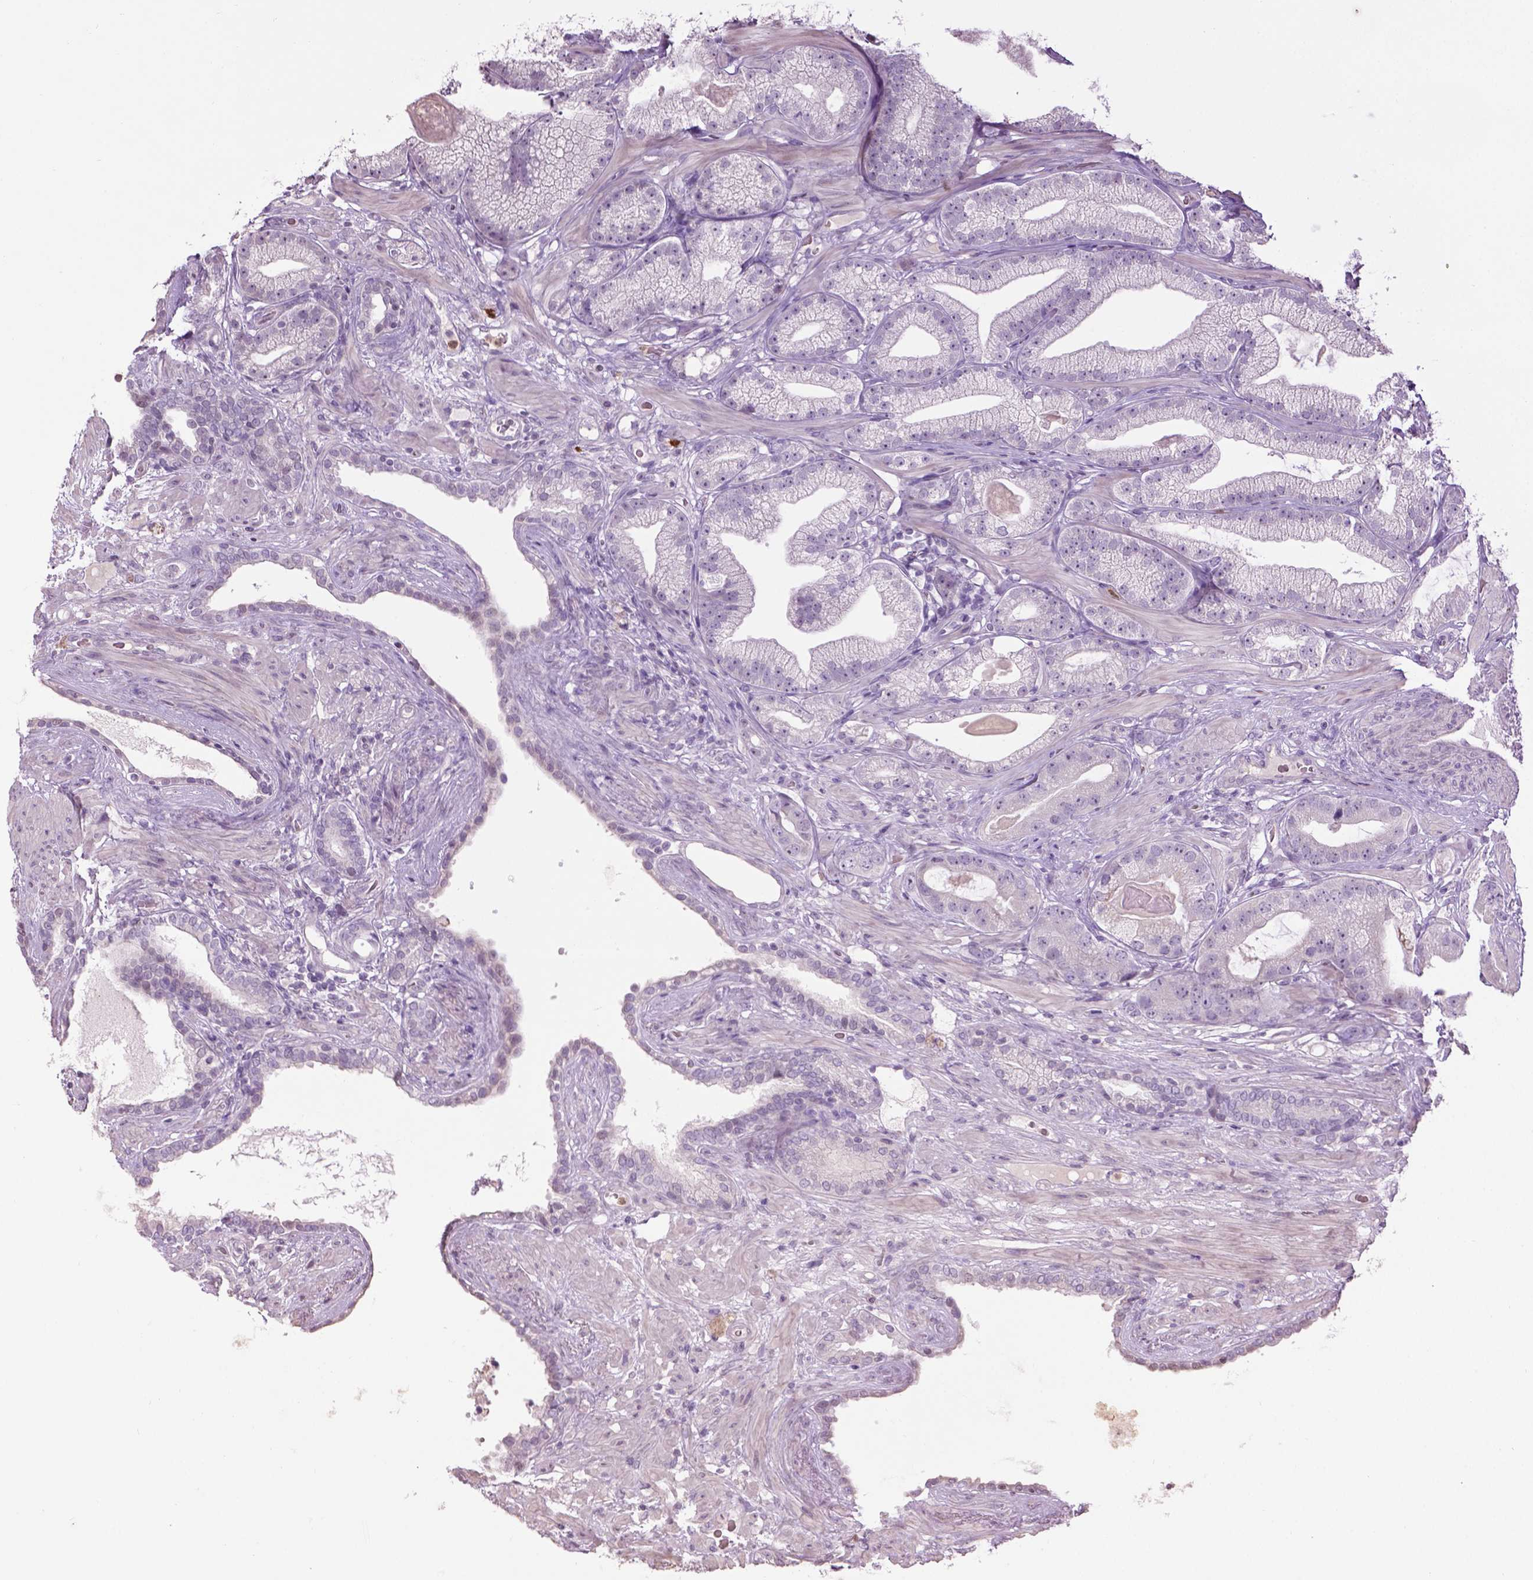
{"staining": {"intensity": "negative", "quantity": "none", "location": "none"}, "tissue": "prostate cancer", "cell_type": "Tumor cells", "image_type": "cancer", "snomed": [{"axis": "morphology", "description": "Adenocarcinoma, Low grade"}, {"axis": "topography", "description": "Prostate"}], "caption": "Immunohistochemistry (IHC) of human prostate cancer exhibits no expression in tumor cells. The staining was performed using DAB to visualize the protein expression in brown, while the nuclei were stained in blue with hematoxylin (Magnification: 20x).", "gene": "NTNG2", "patient": {"sex": "male", "age": 57}}